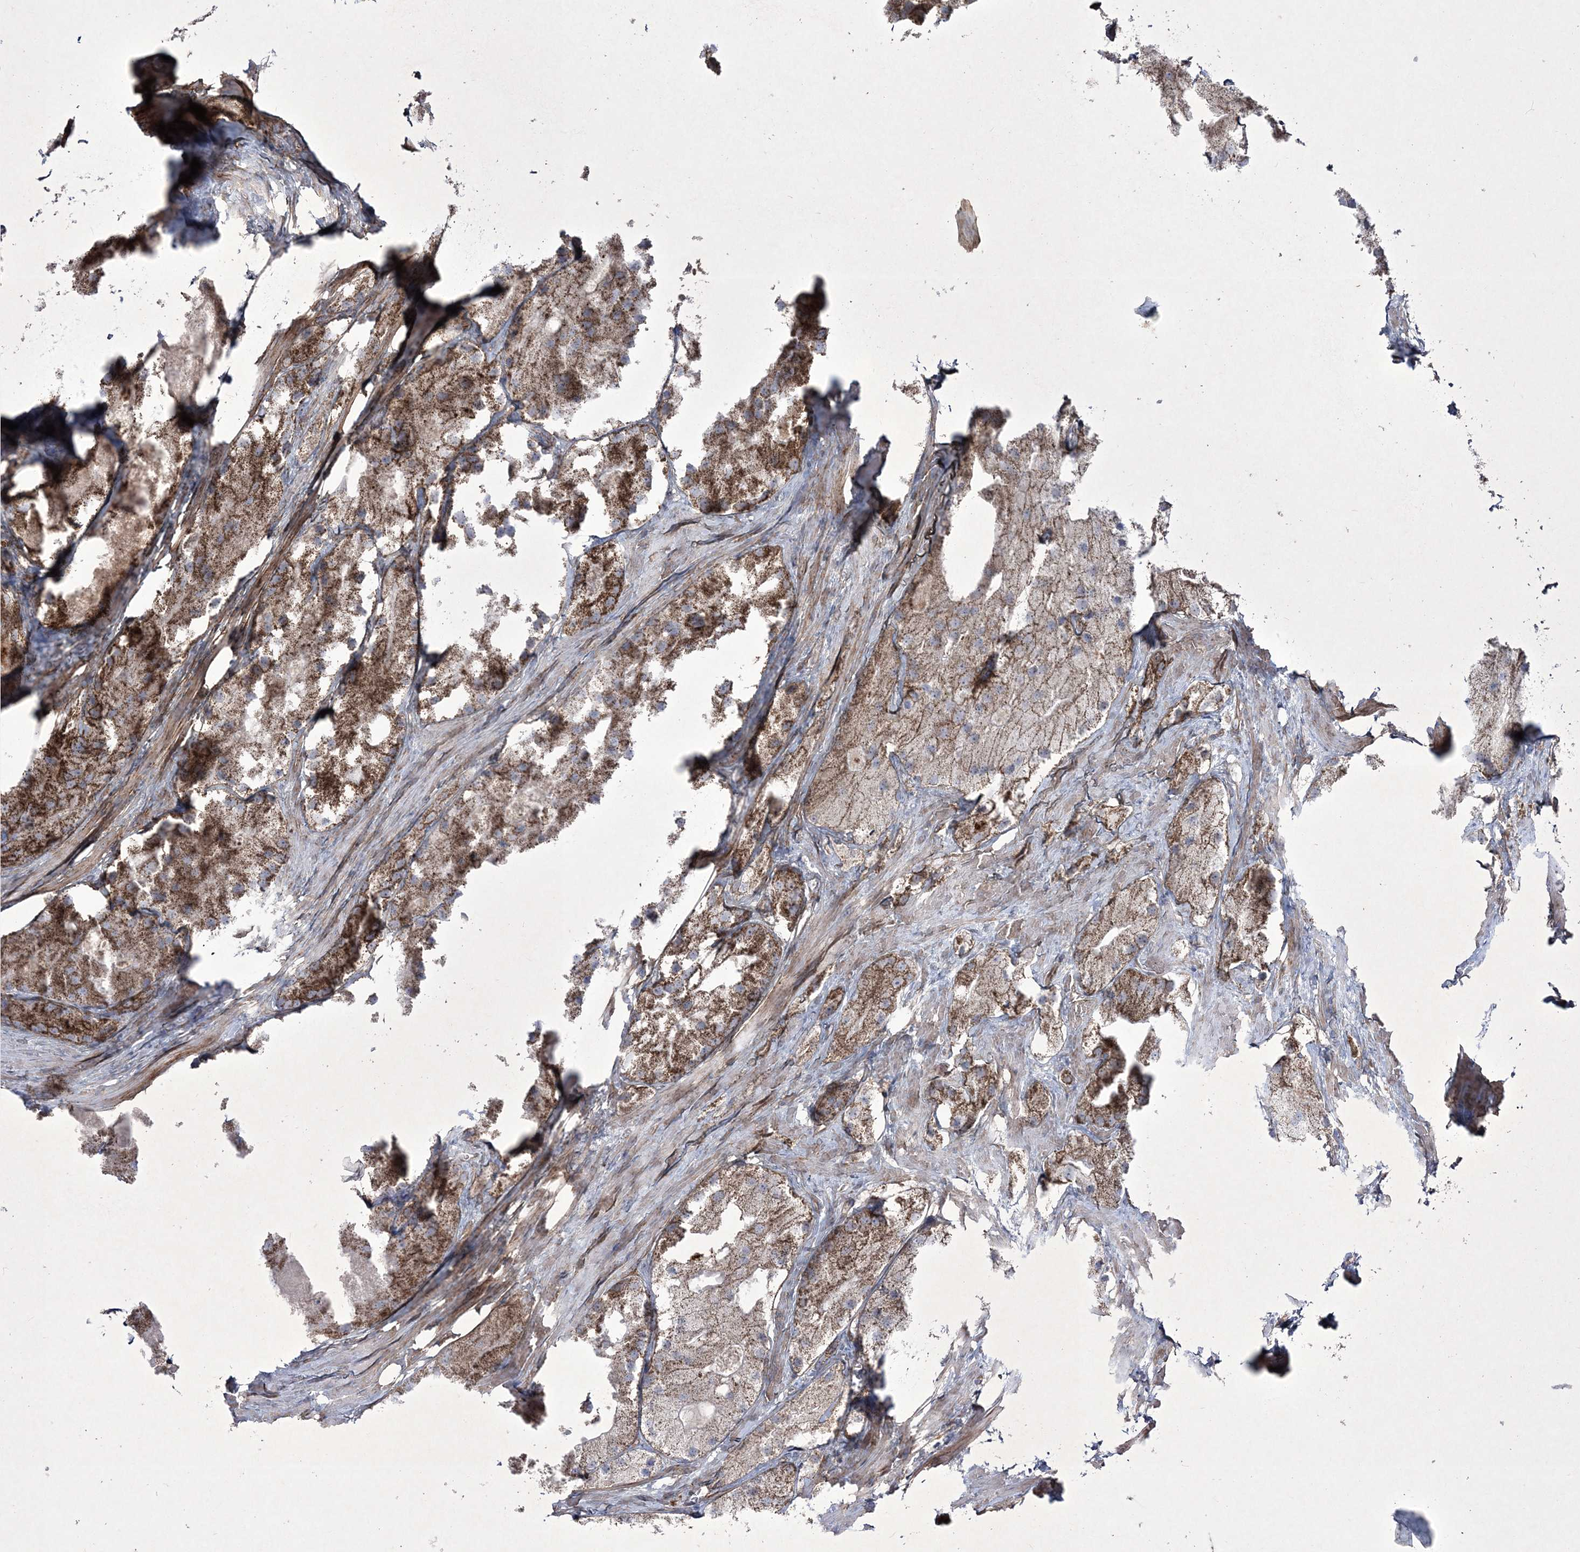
{"staining": {"intensity": "moderate", "quantity": ">75%", "location": "cytoplasmic/membranous"}, "tissue": "prostate cancer", "cell_type": "Tumor cells", "image_type": "cancer", "snomed": [{"axis": "morphology", "description": "Adenocarcinoma, Low grade"}, {"axis": "topography", "description": "Prostate"}], "caption": "DAB (3,3'-diaminobenzidine) immunohistochemical staining of human prostate cancer reveals moderate cytoplasmic/membranous protein expression in about >75% of tumor cells.", "gene": "RICTOR", "patient": {"sex": "male", "age": 69}}